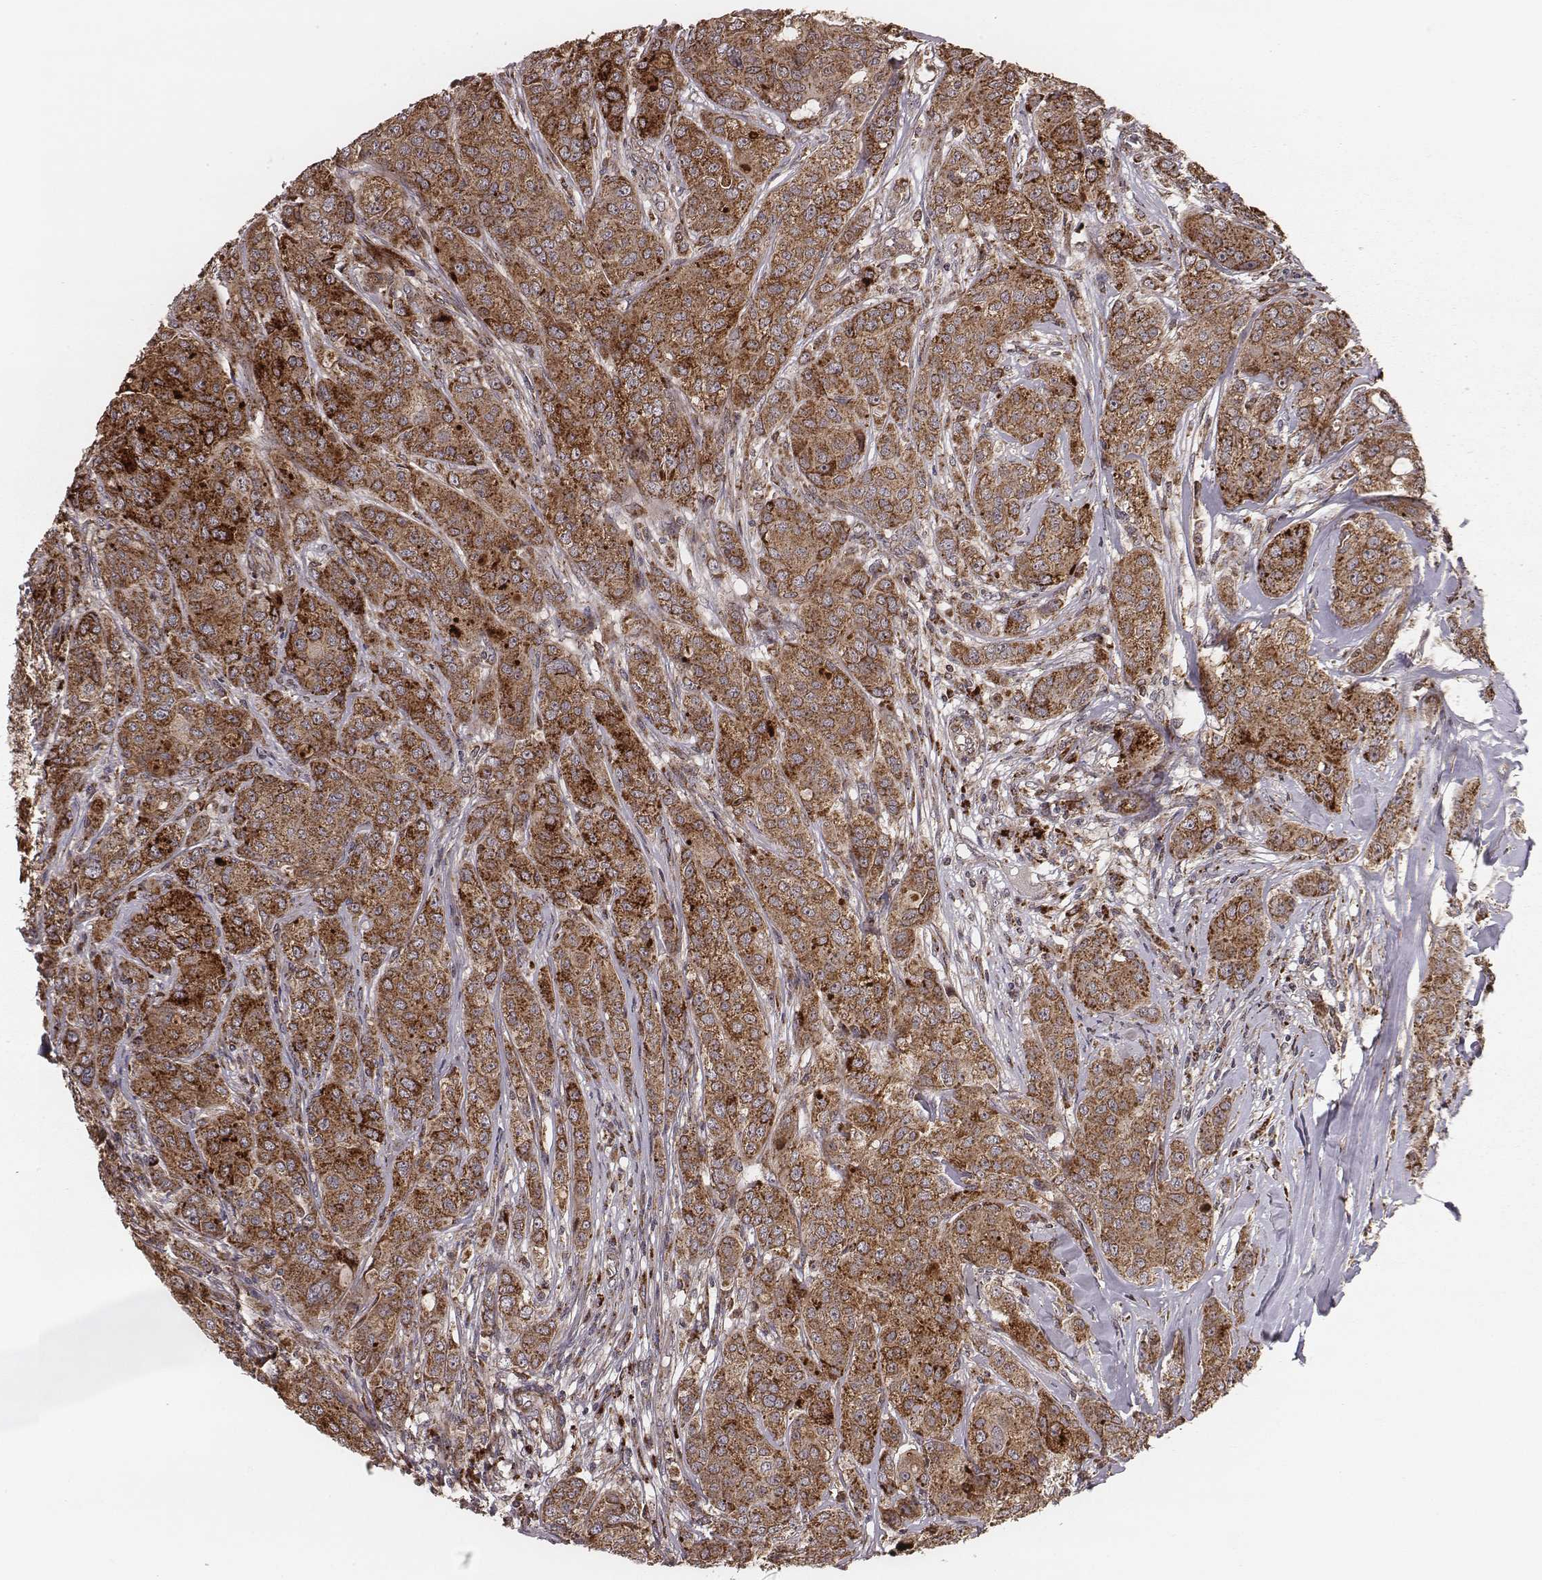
{"staining": {"intensity": "strong", "quantity": ">75%", "location": "cytoplasmic/membranous"}, "tissue": "breast cancer", "cell_type": "Tumor cells", "image_type": "cancer", "snomed": [{"axis": "morphology", "description": "Duct carcinoma"}, {"axis": "topography", "description": "Breast"}], "caption": "A high-resolution photomicrograph shows immunohistochemistry staining of breast intraductal carcinoma, which shows strong cytoplasmic/membranous expression in about >75% of tumor cells. (brown staining indicates protein expression, while blue staining denotes nuclei).", "gene": "ZDHHC21", "patient": {"sex": "female", "age": 43}}